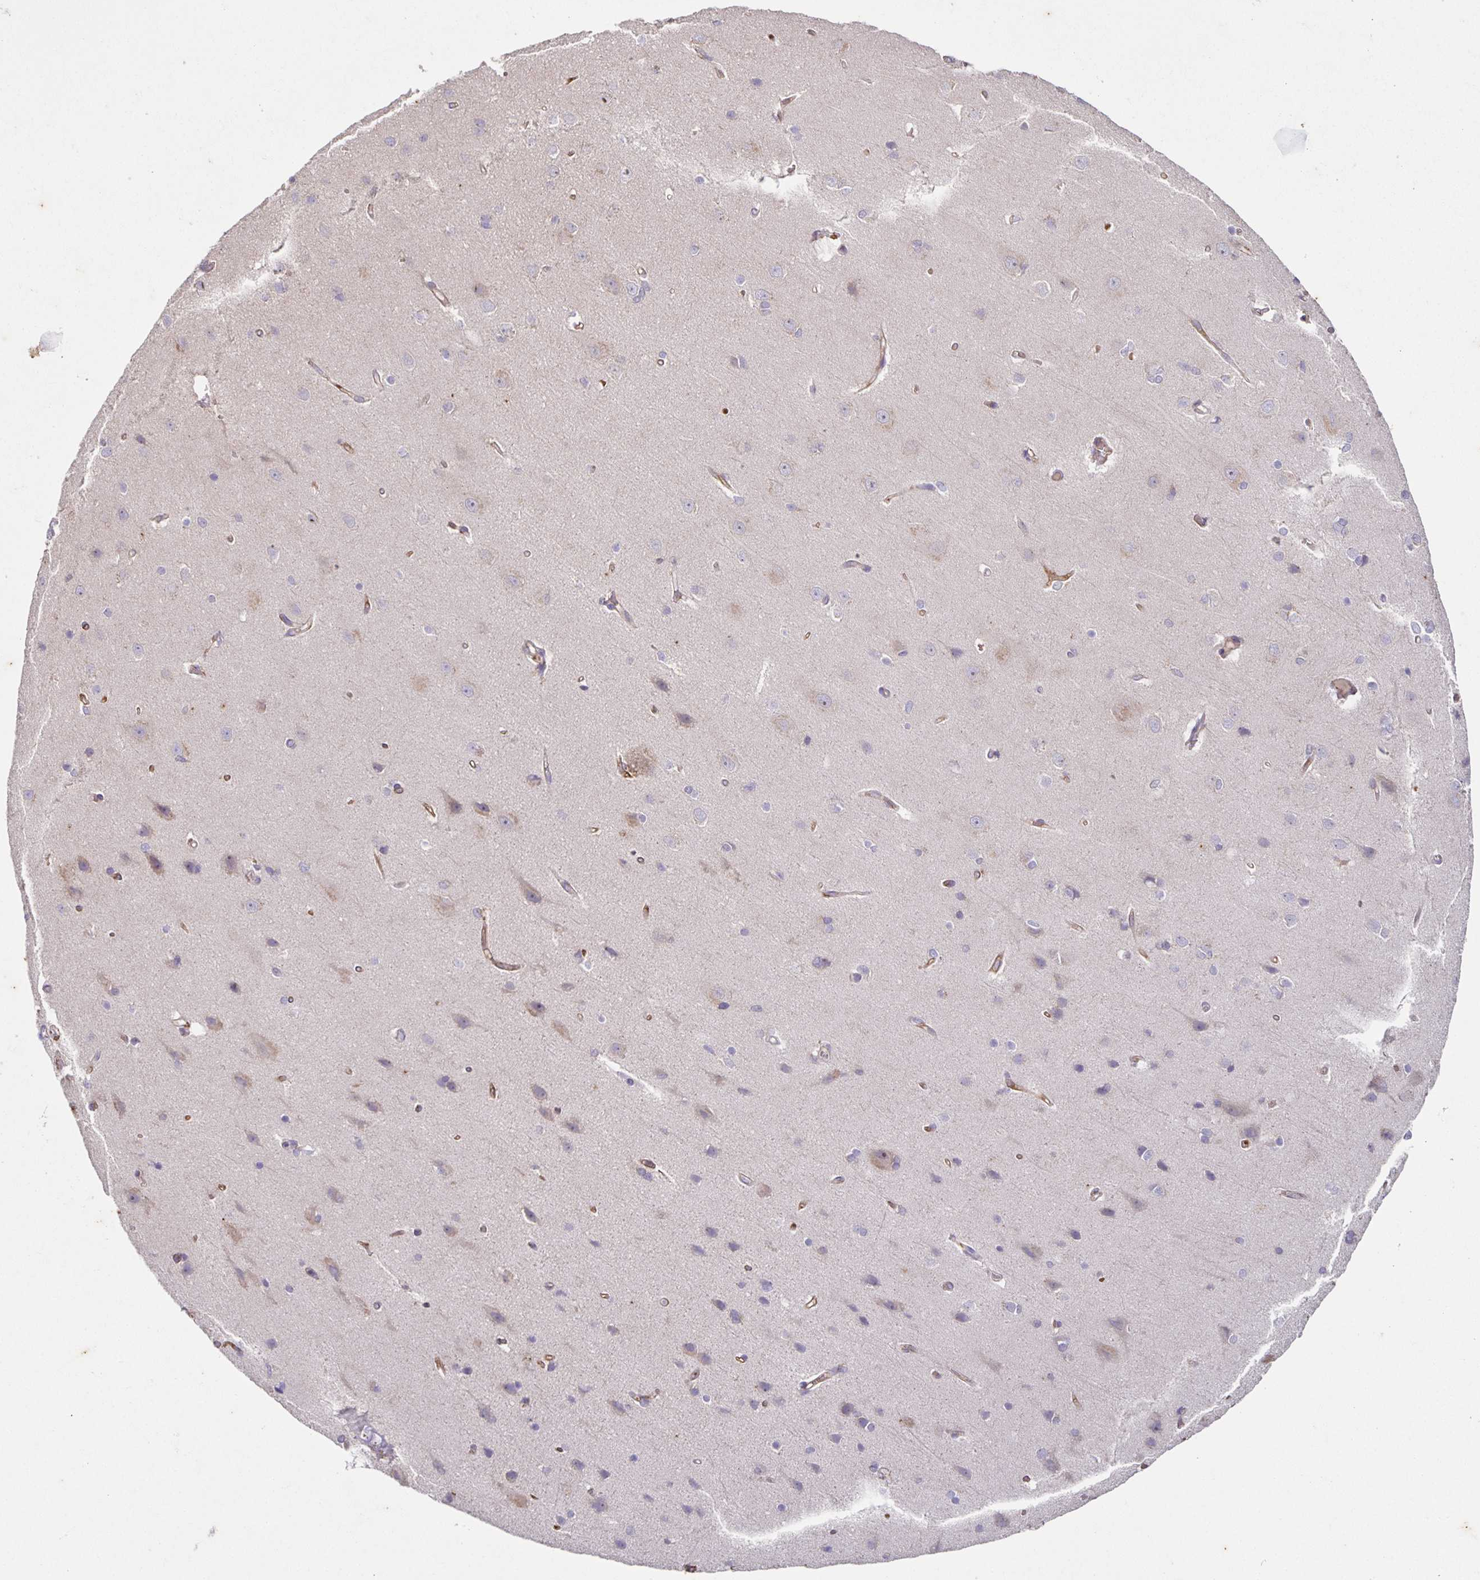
{"staining": {"intensity": "moderate", "quantity": ">75%", "location": "cytoplasmic/membranous"}, "tissue": "cerebral cortex", "cell_type": "Endothelial cells", "image_type": "normal", "snomed": [{"axis": "morphology", "description": "Normal tissue, NOS"}, {"axis": "topography", "description": "Cerebral cortex"}], "caption": "A high-resolution micrograph shows immunohistochemistry (IHC) staining of unremarkable cerebral cortex, which demonstrates moderate cytoplasmic/membranous staining in approximately >75% of endothelial cells.", "gene": "ITGA2", "patient": {"sex": "male", "age": 37}}